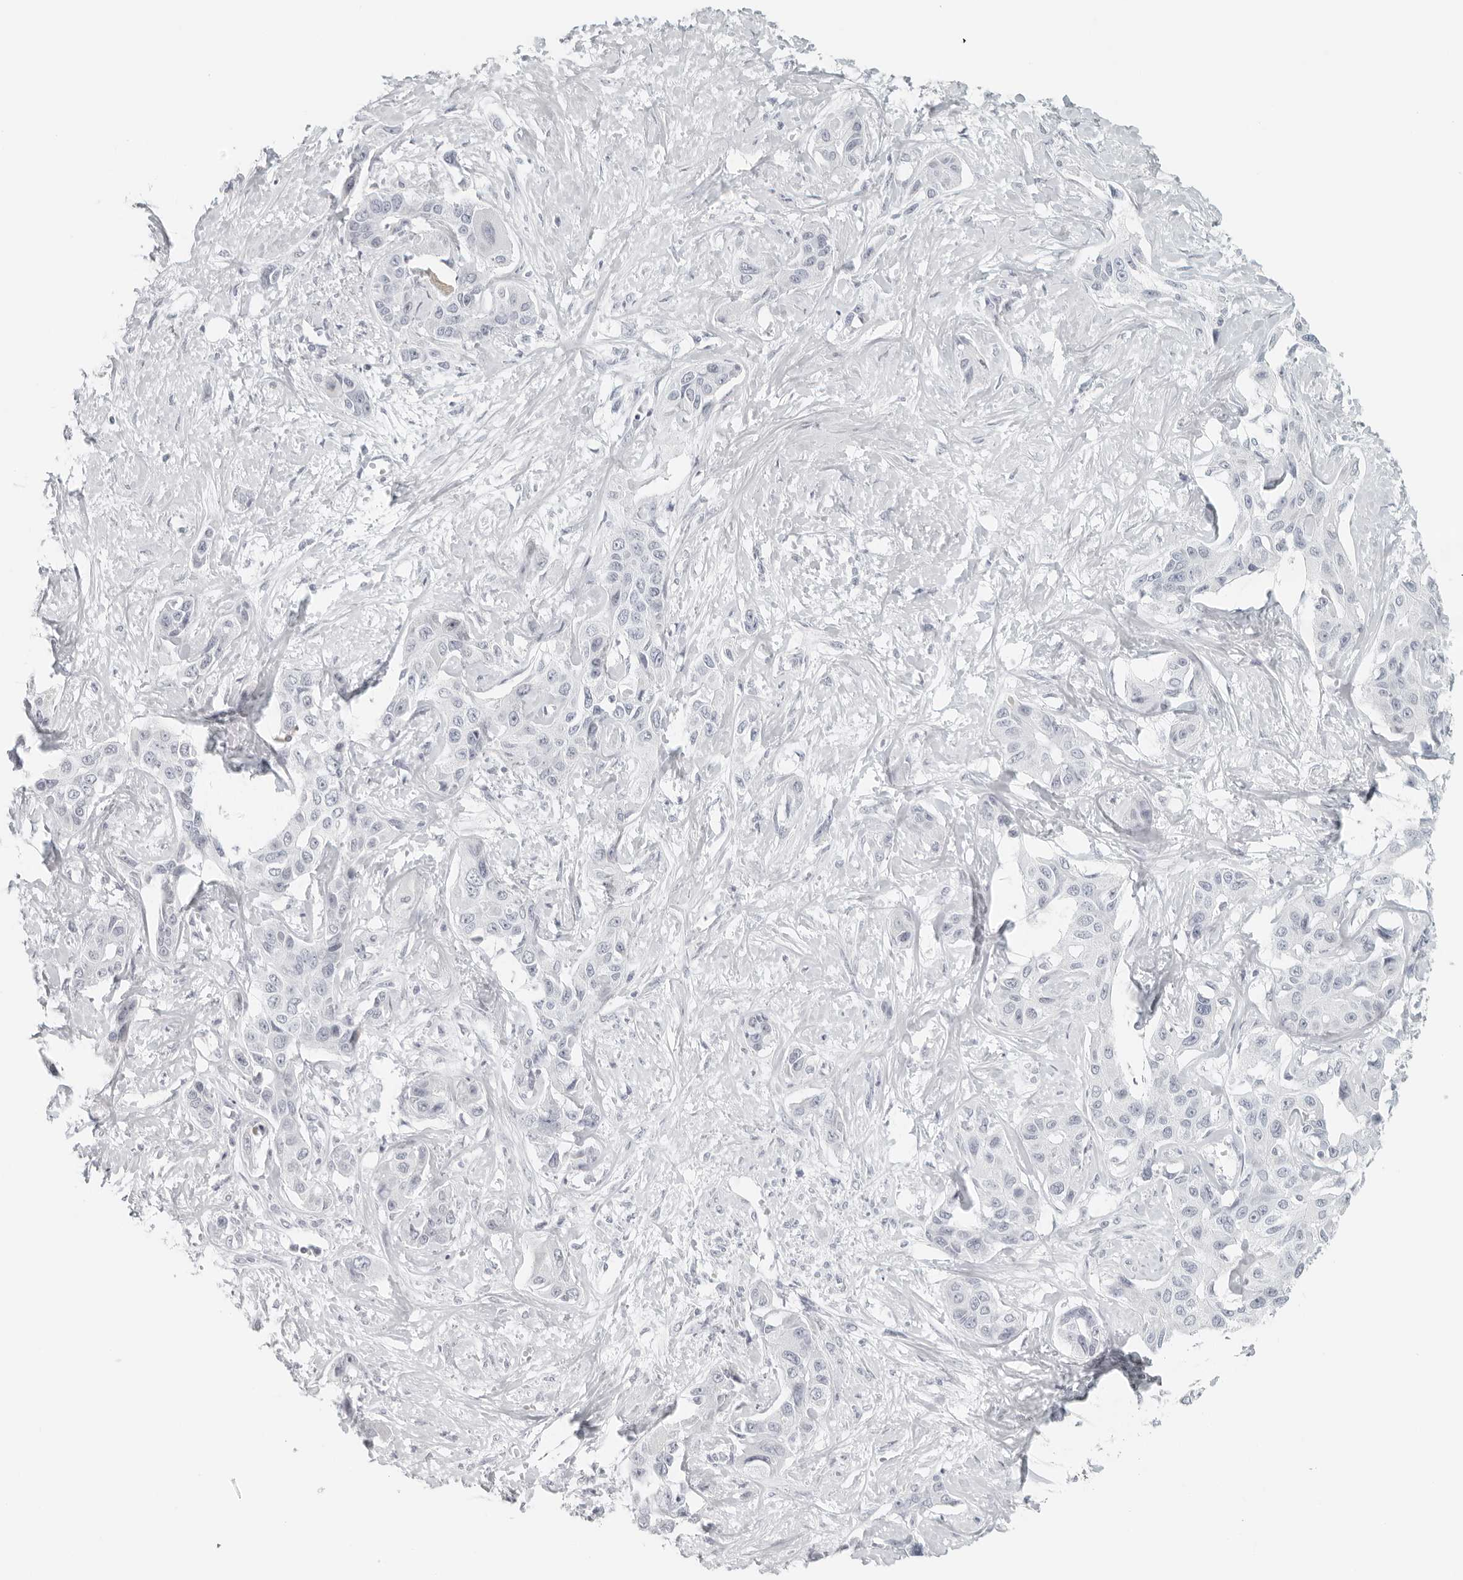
{"staining": {"intensity": "negative", "quantity": "none", "location": "none"}, "tissue": "liver cancer", "cell_type": "Tumor cells", "image_type": "cancer", "snomed": [{"axis": "morphology", "description": "Cholangiocarcinoma"}, {"axis": "topography", "description": "Liver"}], "caption": "Tumor cells are negative for protein expression in human liver cholangiocarcinoma. The staining was performed using DAB to visualize the protein expression in brown, while the nuclei were stained in blue with hematoxylin (Magnification: 20x).", "gene": "RPS6KC1", "patient": {"sex": "male", "age": 59}}